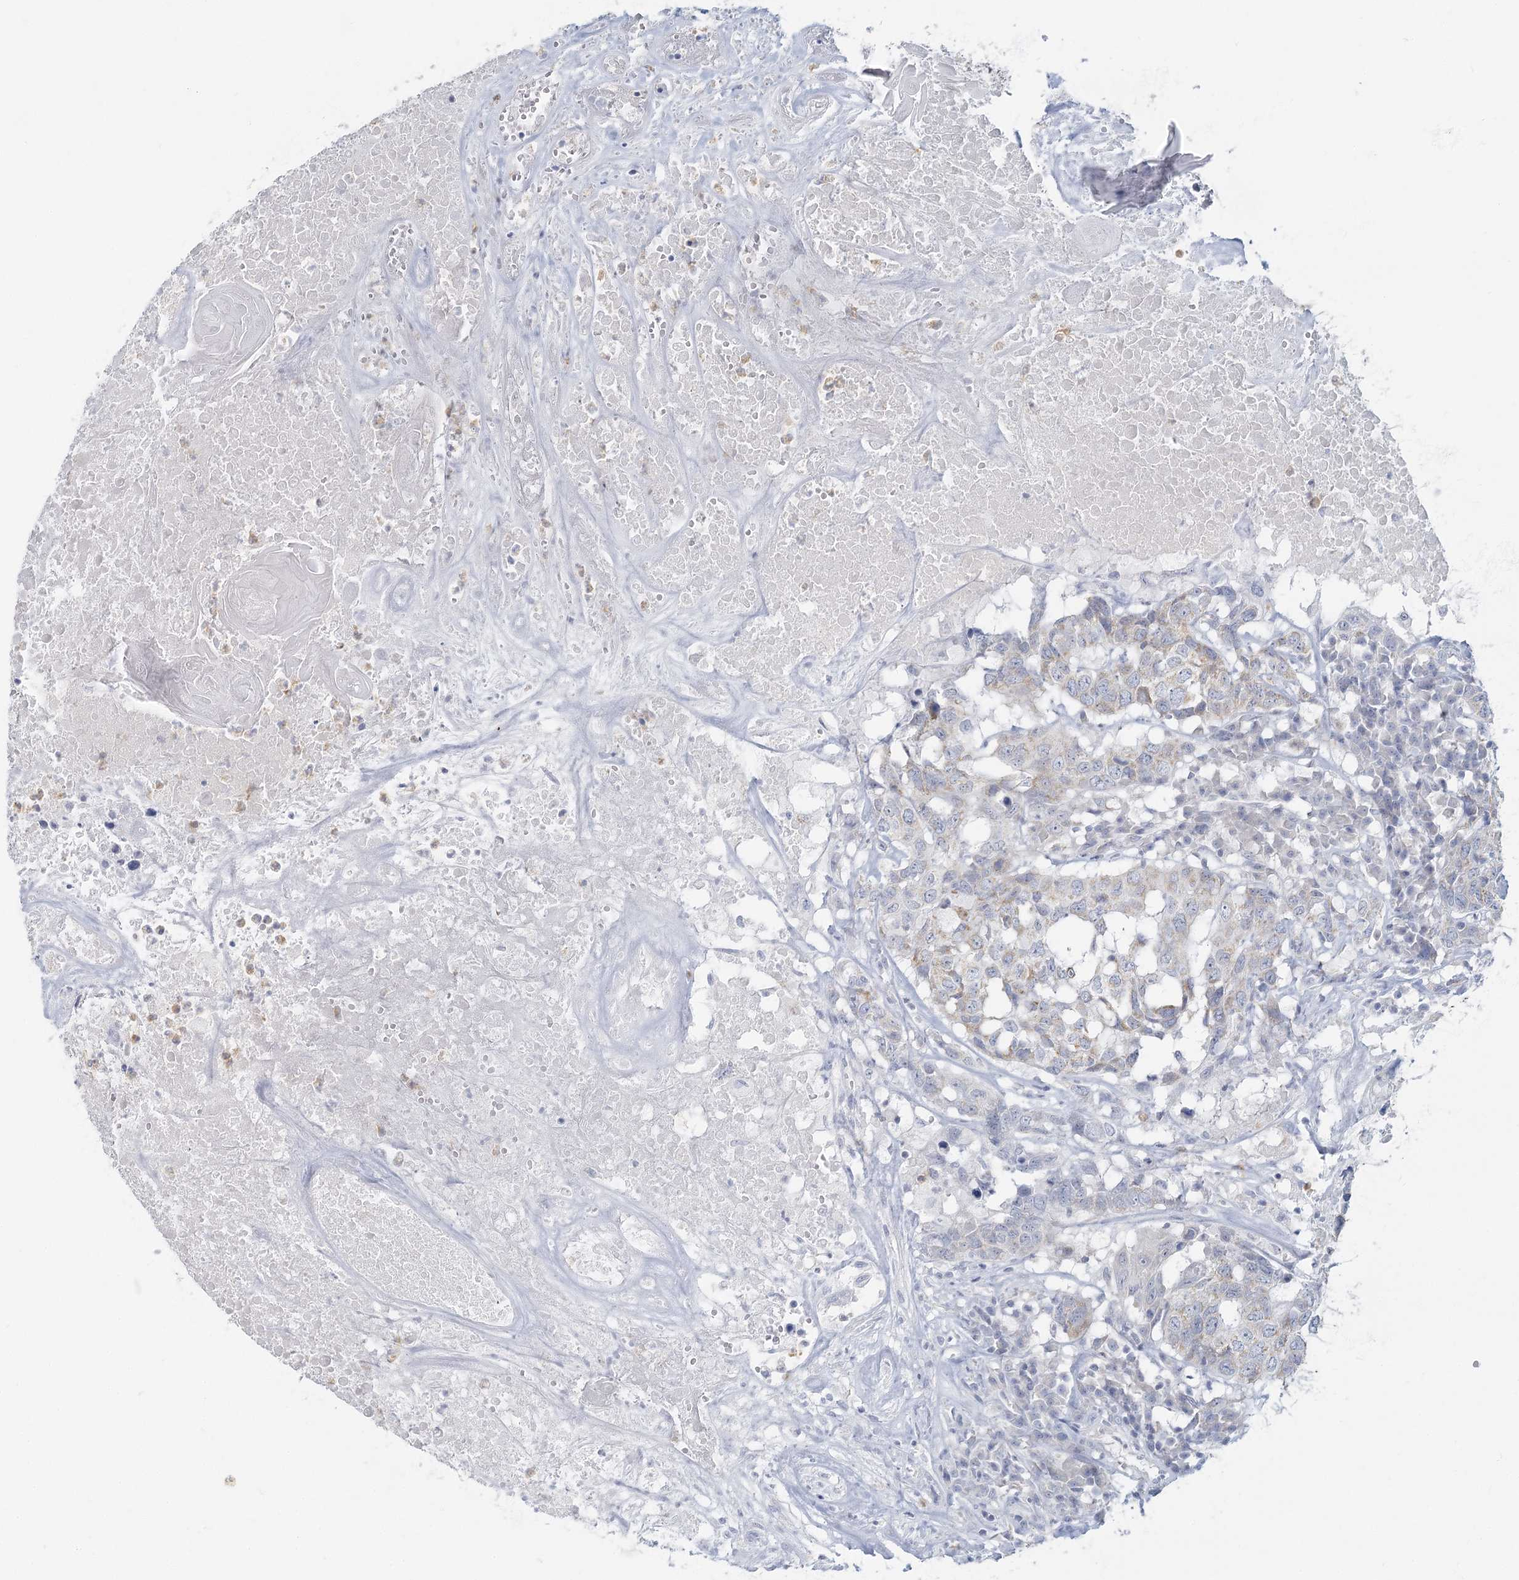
{"staining": {"intensity": "negative", "quantity": "none", "location": "none"}, "tissue": "head and neck cancer", "cell_type": "Tumor cells", "image_type": "cancer", "snomed": [{"axis": "morphology", "description": "Squamous cell carcinoma, NOS"}, {"axis": "topography", "description": "Head-Neck"}], "caption": "Head and neck cancer (squamous cell carcinoma) was stained to show a protein in brown. There is no significant expression in tumor cells.", "gene": "FAM110C", "patient": {"sex": "male", "age": 66}}